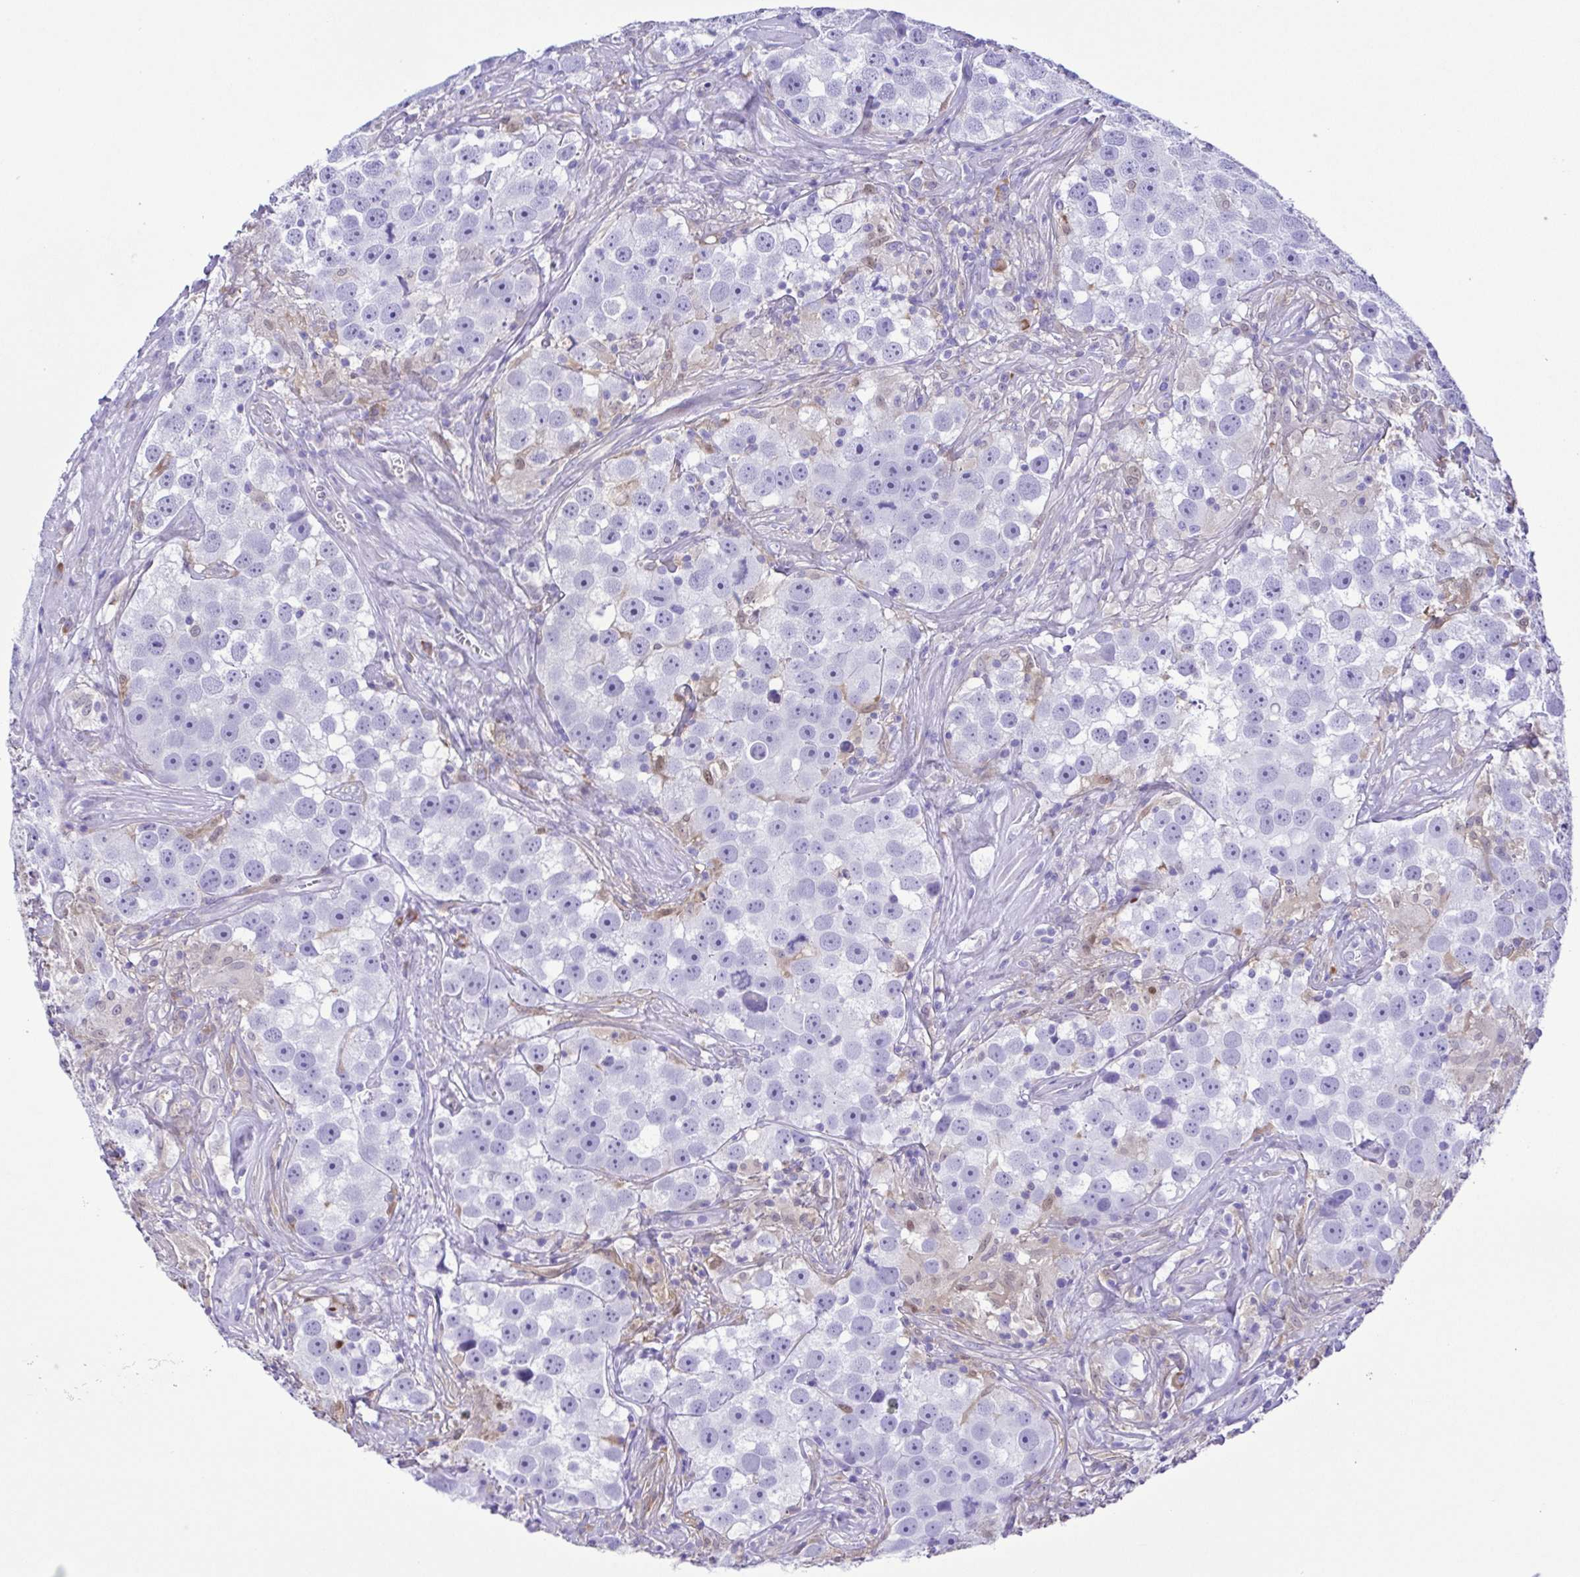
{"staining": {"intensity": "negative", "quantity": "none", "location": "none"}, "tissue": "testis cancer", "cell_type": "Tumor cells", "image_type": "cancer", "snomed": [{"axis": "morphology", "description": "Seminoma, NOS"}, {"axis": "topography", "description": "Testis"}], "caption": "Tumor cells are negative for protein expression in human seminoma (testis).", "gene": "GPR17", "patient": {"sex": "male", "age": 49}}